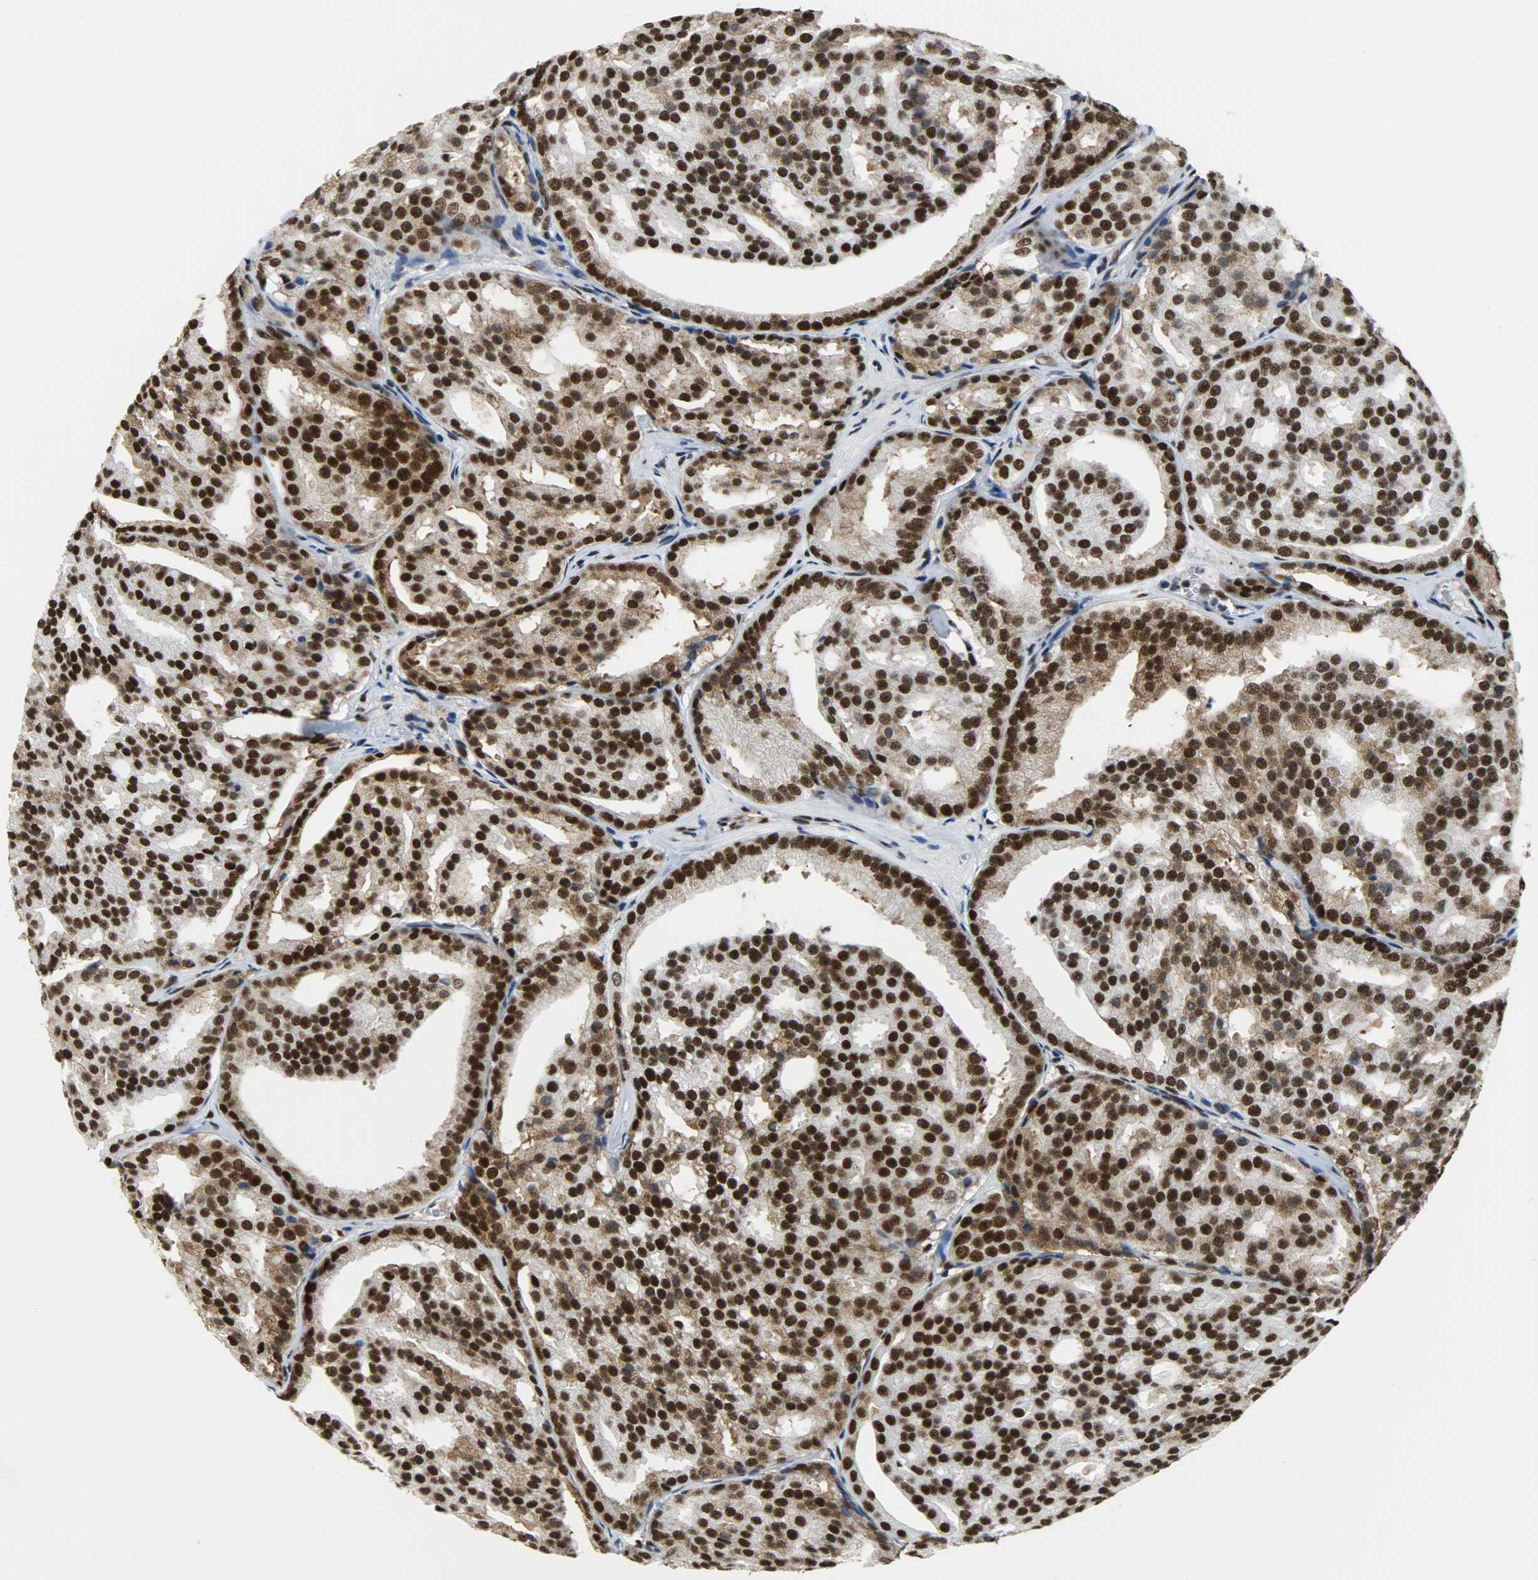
{"staining": {"intensity": "strong", "quantity": "25%-75%", "location": "cytoplasmic/membranous,nuclear"}, "tissue": "prostate cancer", "cell_type": "Tumor cells", "image_type": "cancer", "snomed": [{"axis": "morphology", "description": "Adenocarcinoma, High grade"}, {"axis": "topography", "description": "Prostate"}], "caption": "Immunohistochemical staining of human adenocarcinoma (high-grade) (prostate) exhibits high levels of strong cytoplasmic/membranous and nuclear expression in approximately 25%-75% of tumor cells.", "gene": "SSB", "patient": {"sex": "male", "age": 64}}